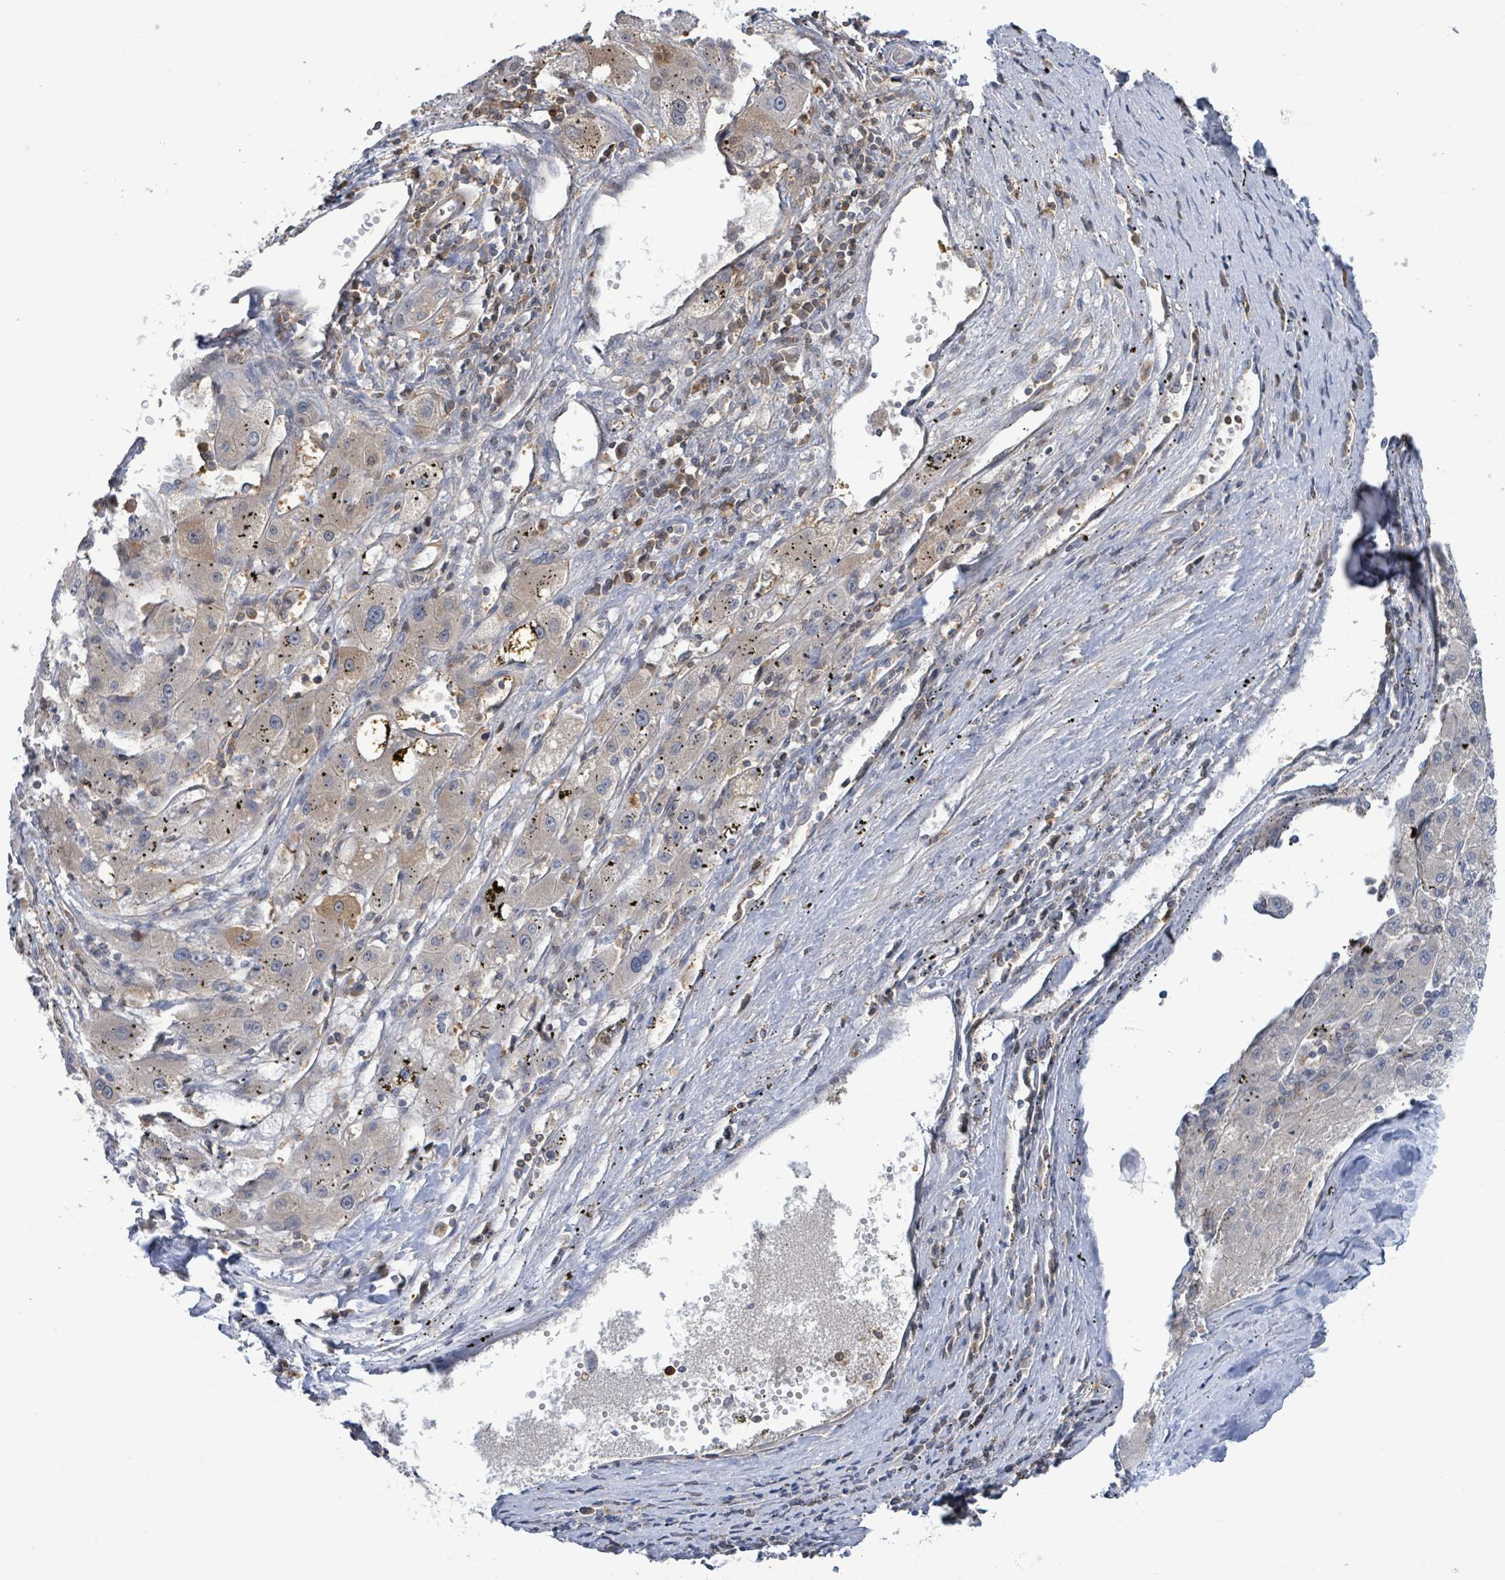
{"staining": {"intensity": "weak", "quantity": "<25%", "location": "cytoplasmic/membranous"}, "tissue": "liver cancer", "cell_type": "Tumor cells", "image_type": "cancer", "snomed": [{"axis": "morphology", "description": "Carcinoma, Hepatocellular, NOS"}, {"axis": "topography", "description": "Liver"}], "caption": "This is an IHC histopathology image of human liver cancer. There is no staining in tumor cells.", "gene": "PGAM1", "patient": {"sex": "male", "age": 72}}